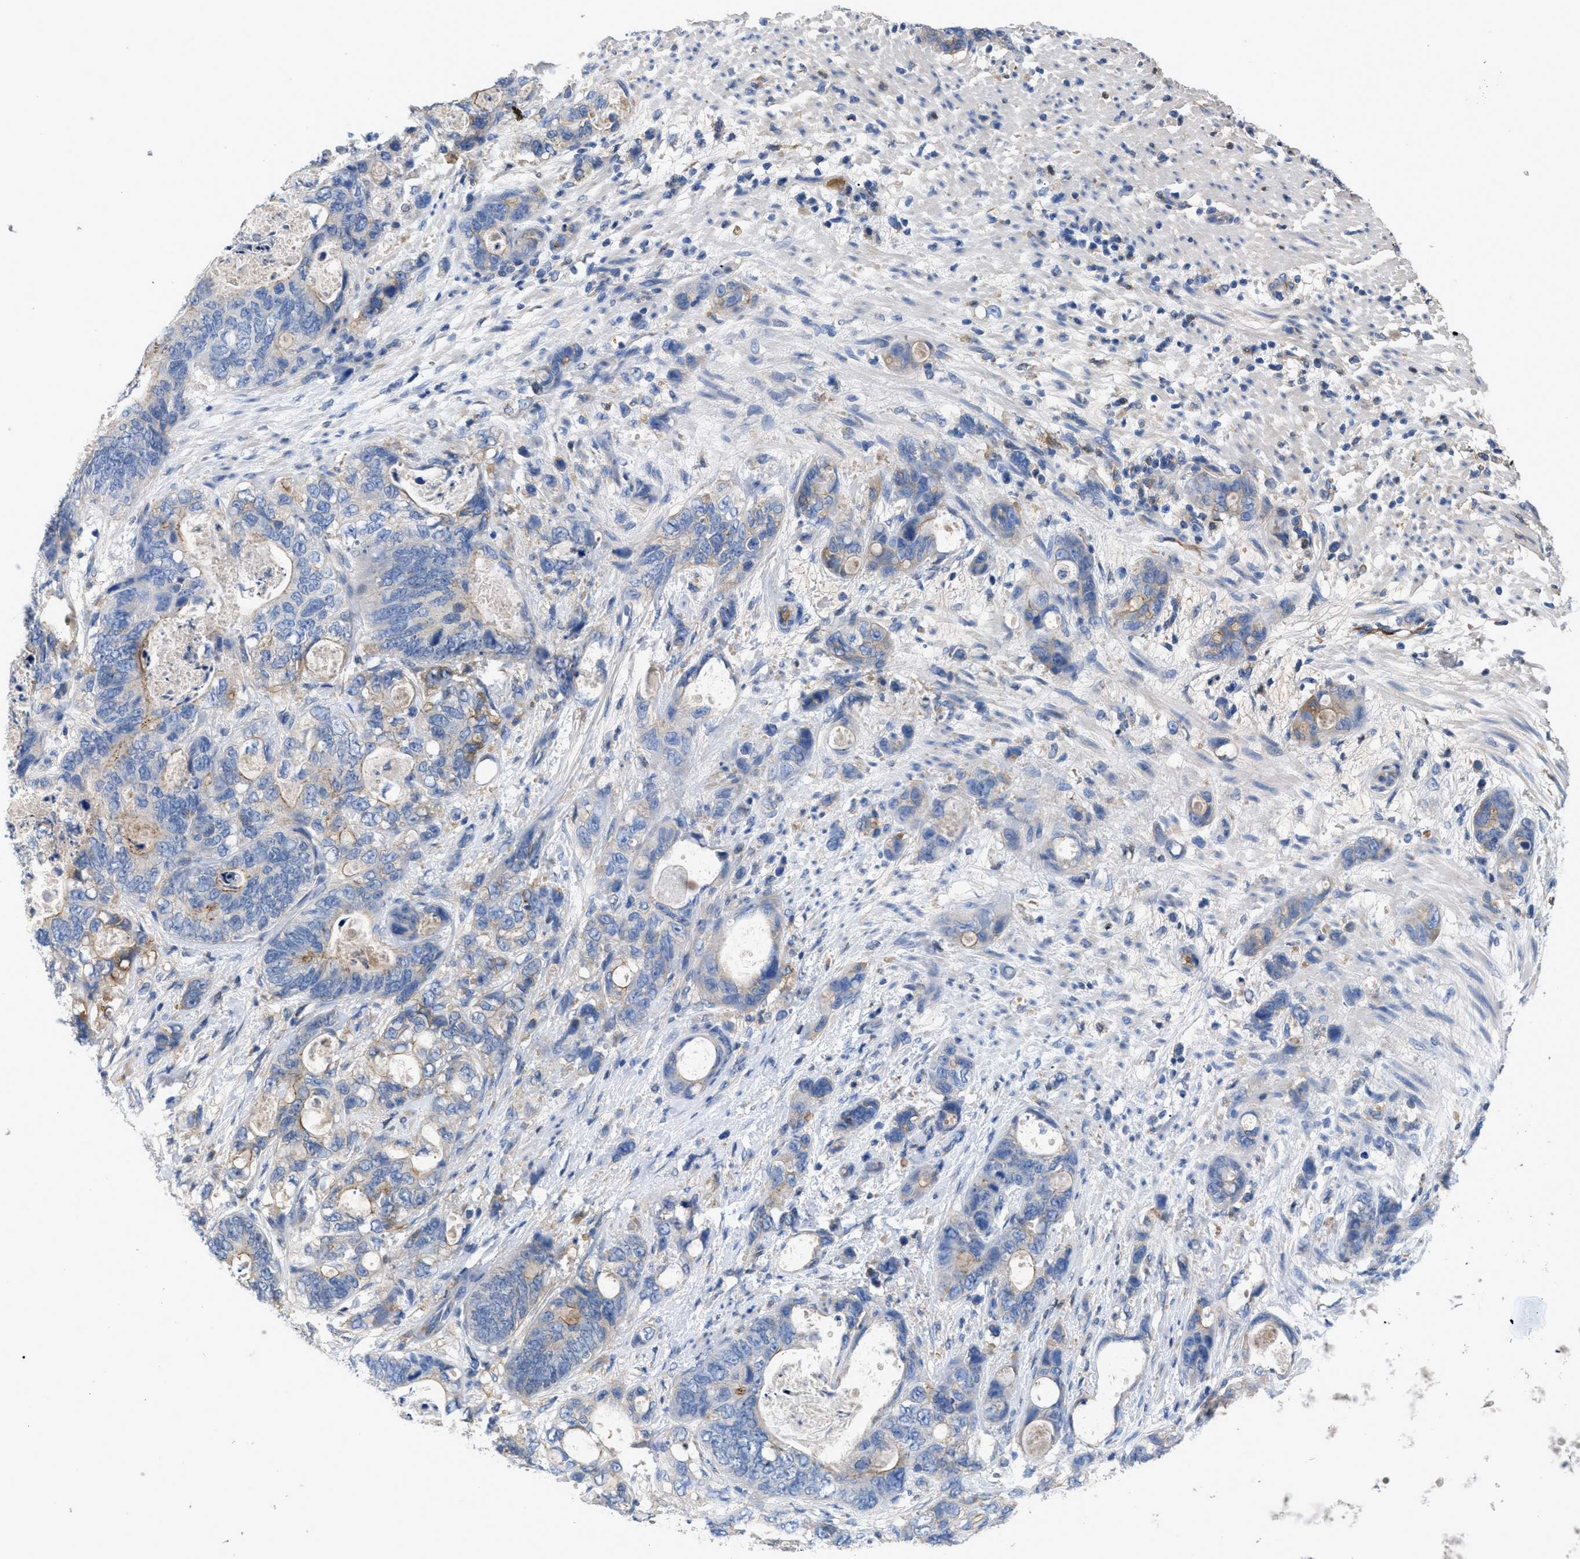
{"staining": {"intensity": "moderate", "quantity": "<25%", "location": "cytoplasmic/membranous"}, "tissue": "stomach cancer", "cell_type": "Tumor cells", "image_type": "cancer", "snomed": [{"axis": "morphology", "description": "Normal tissue, NOS"}, {"axis": "morphology", "description": "Adenocarcinoma, NOS"}, {"axis": "topography", "description": "Stomach"}], "caption": "An immunohistochemistry (IHC) photomicrograph of neoplastic tissue is shown. Protein staining in brown shows moderate cytoplasmic/membranous positivity in stomach cancer within tumor cells.", "gene": "SERPINA6", "patient": {"sex": "female", "age": 89}}